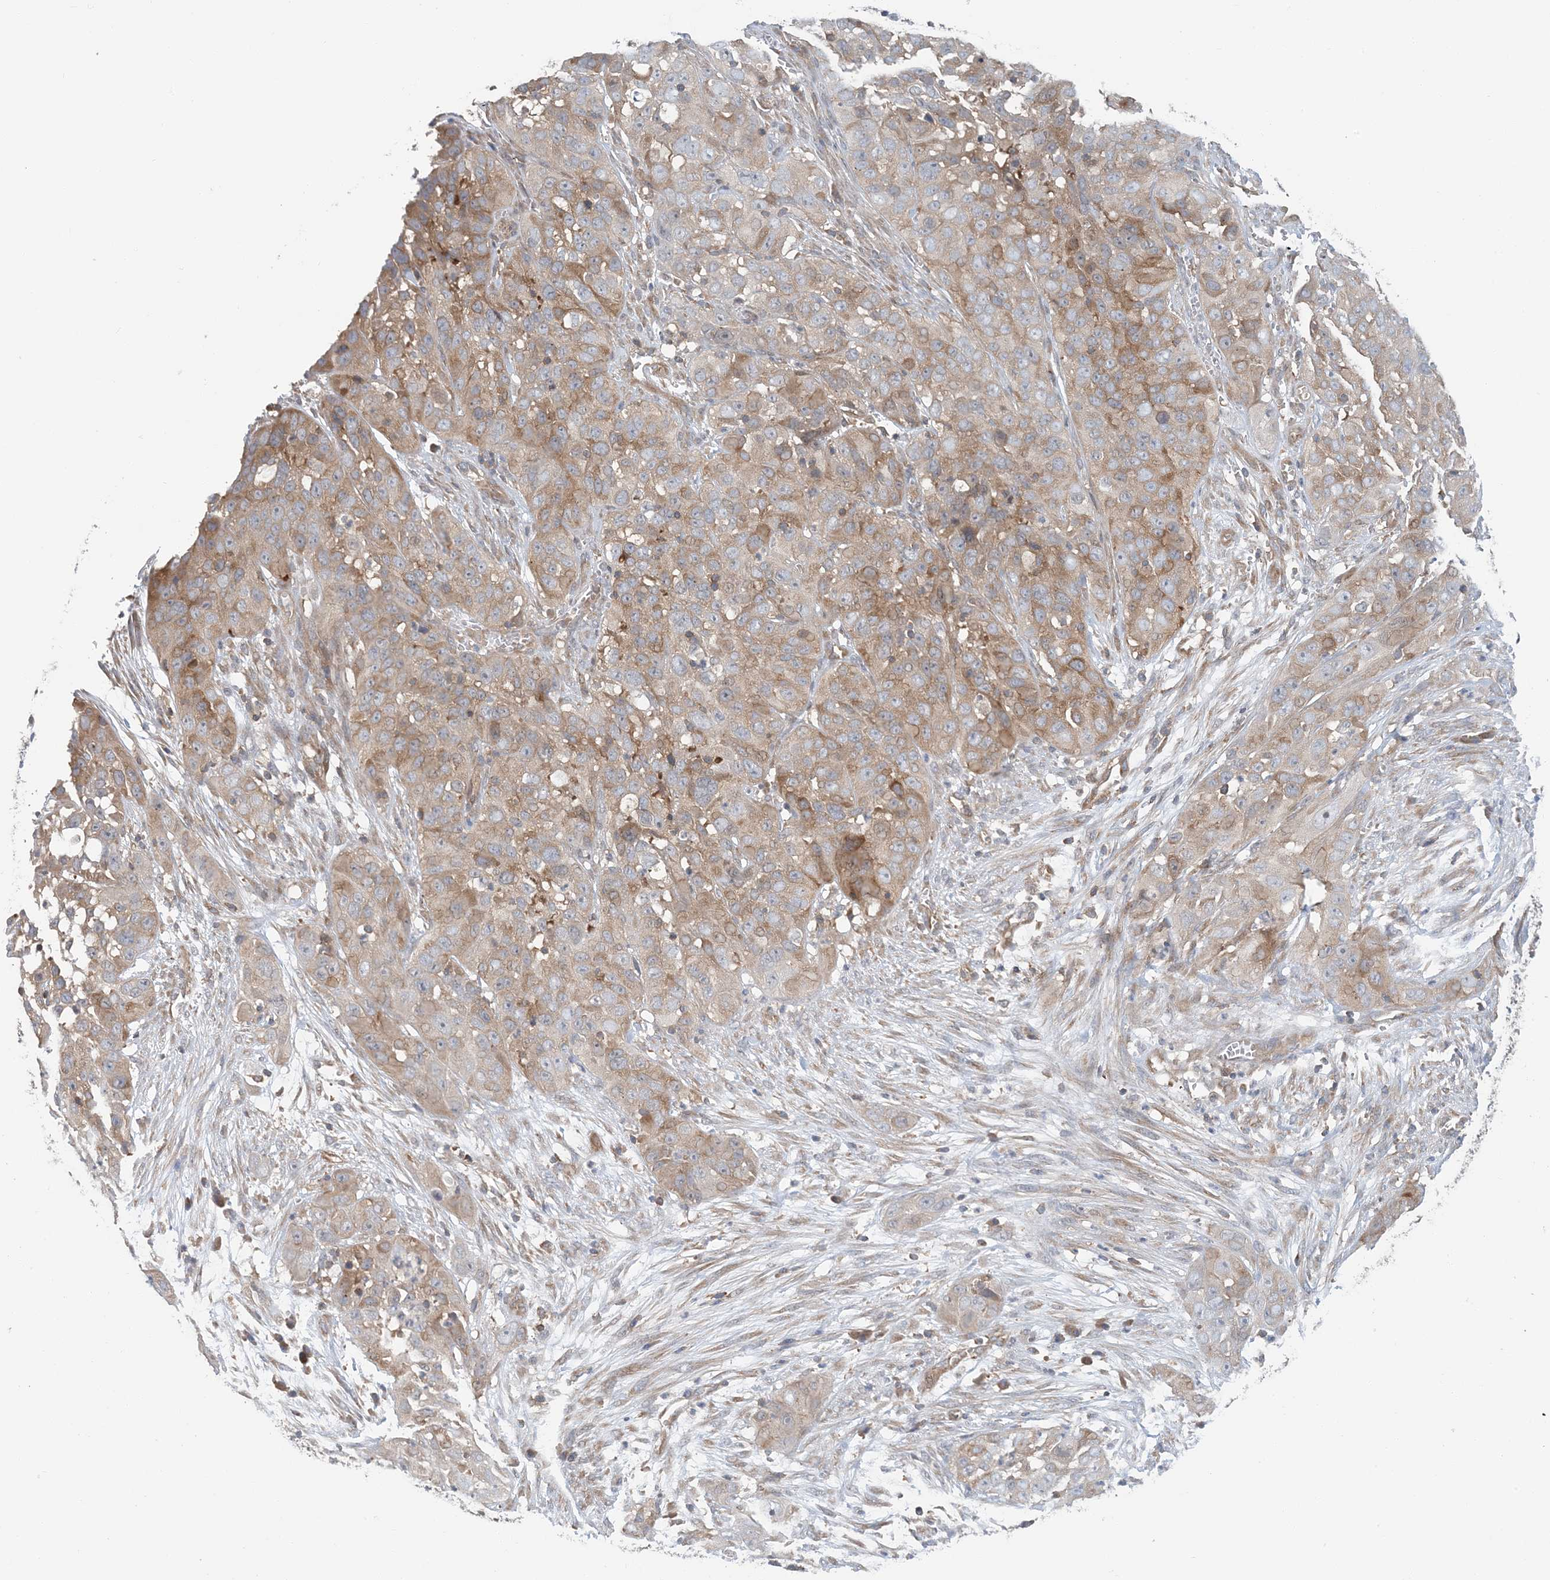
{"staining": {"intensity": "moderate", "quantity": "25%-75%", "location": "cytoplasmic/membranous"}, "tissue": "cervical cancer", "cell_type": "Tumor cells", "image_type": "cancer", "snomed": [{"axis": "morphology", "description": "Squamous cell carcinoma, NOS"}, {"axis": "topography", "description": "Cervix"}], "caption": "This is a micrograph of IHC staining of cervical squamous cell carcinoma, which shows moderate positivity in the cytoplasmic/membranous of tumor cells.", "gene": "ATP13A2", "patient": {"sex": "female", "age": 32}}